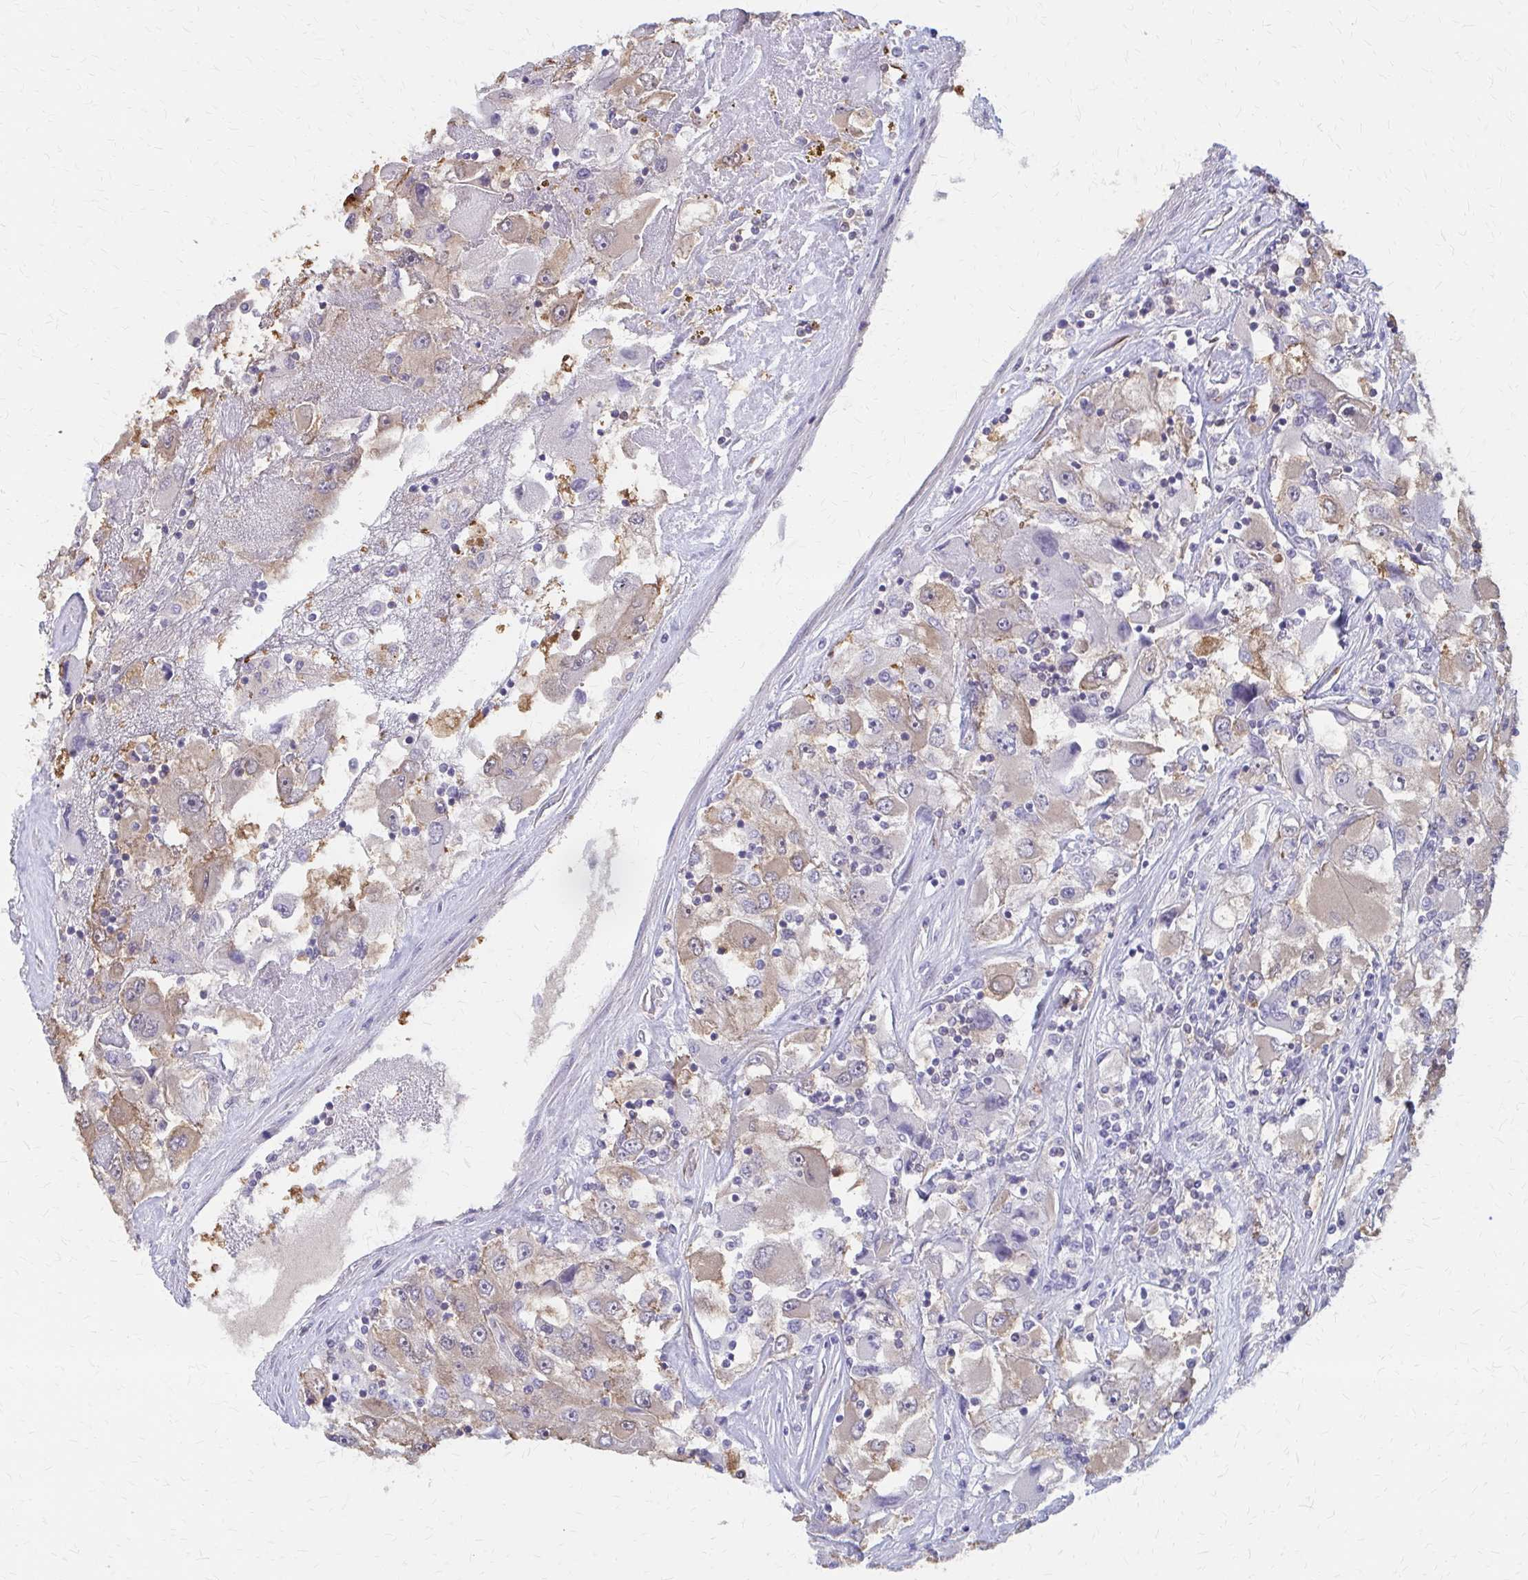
{"staining": {"intensity": "weak", "quantity": "25%-75%", "location": "cytoplasmic/membranous"}, "tissue": "renal cancer", "cell_type": "Tumor cells", "image_type": "cancer", "snomed": [{"axis": "morphology", "description": "Adenocarcinoma, NOS"}, {"axis": "topography", "description": "Kidney"}], "caption": "Adenocarcinoma (renal) stained with immunohistochemistry (IHC) exhibits weak cytoplasmic/membranous positivity in approximately 25%-75% of tumor cells.", "gene": "IFI44L", "patient": {"sex": "female", "age": 52}}